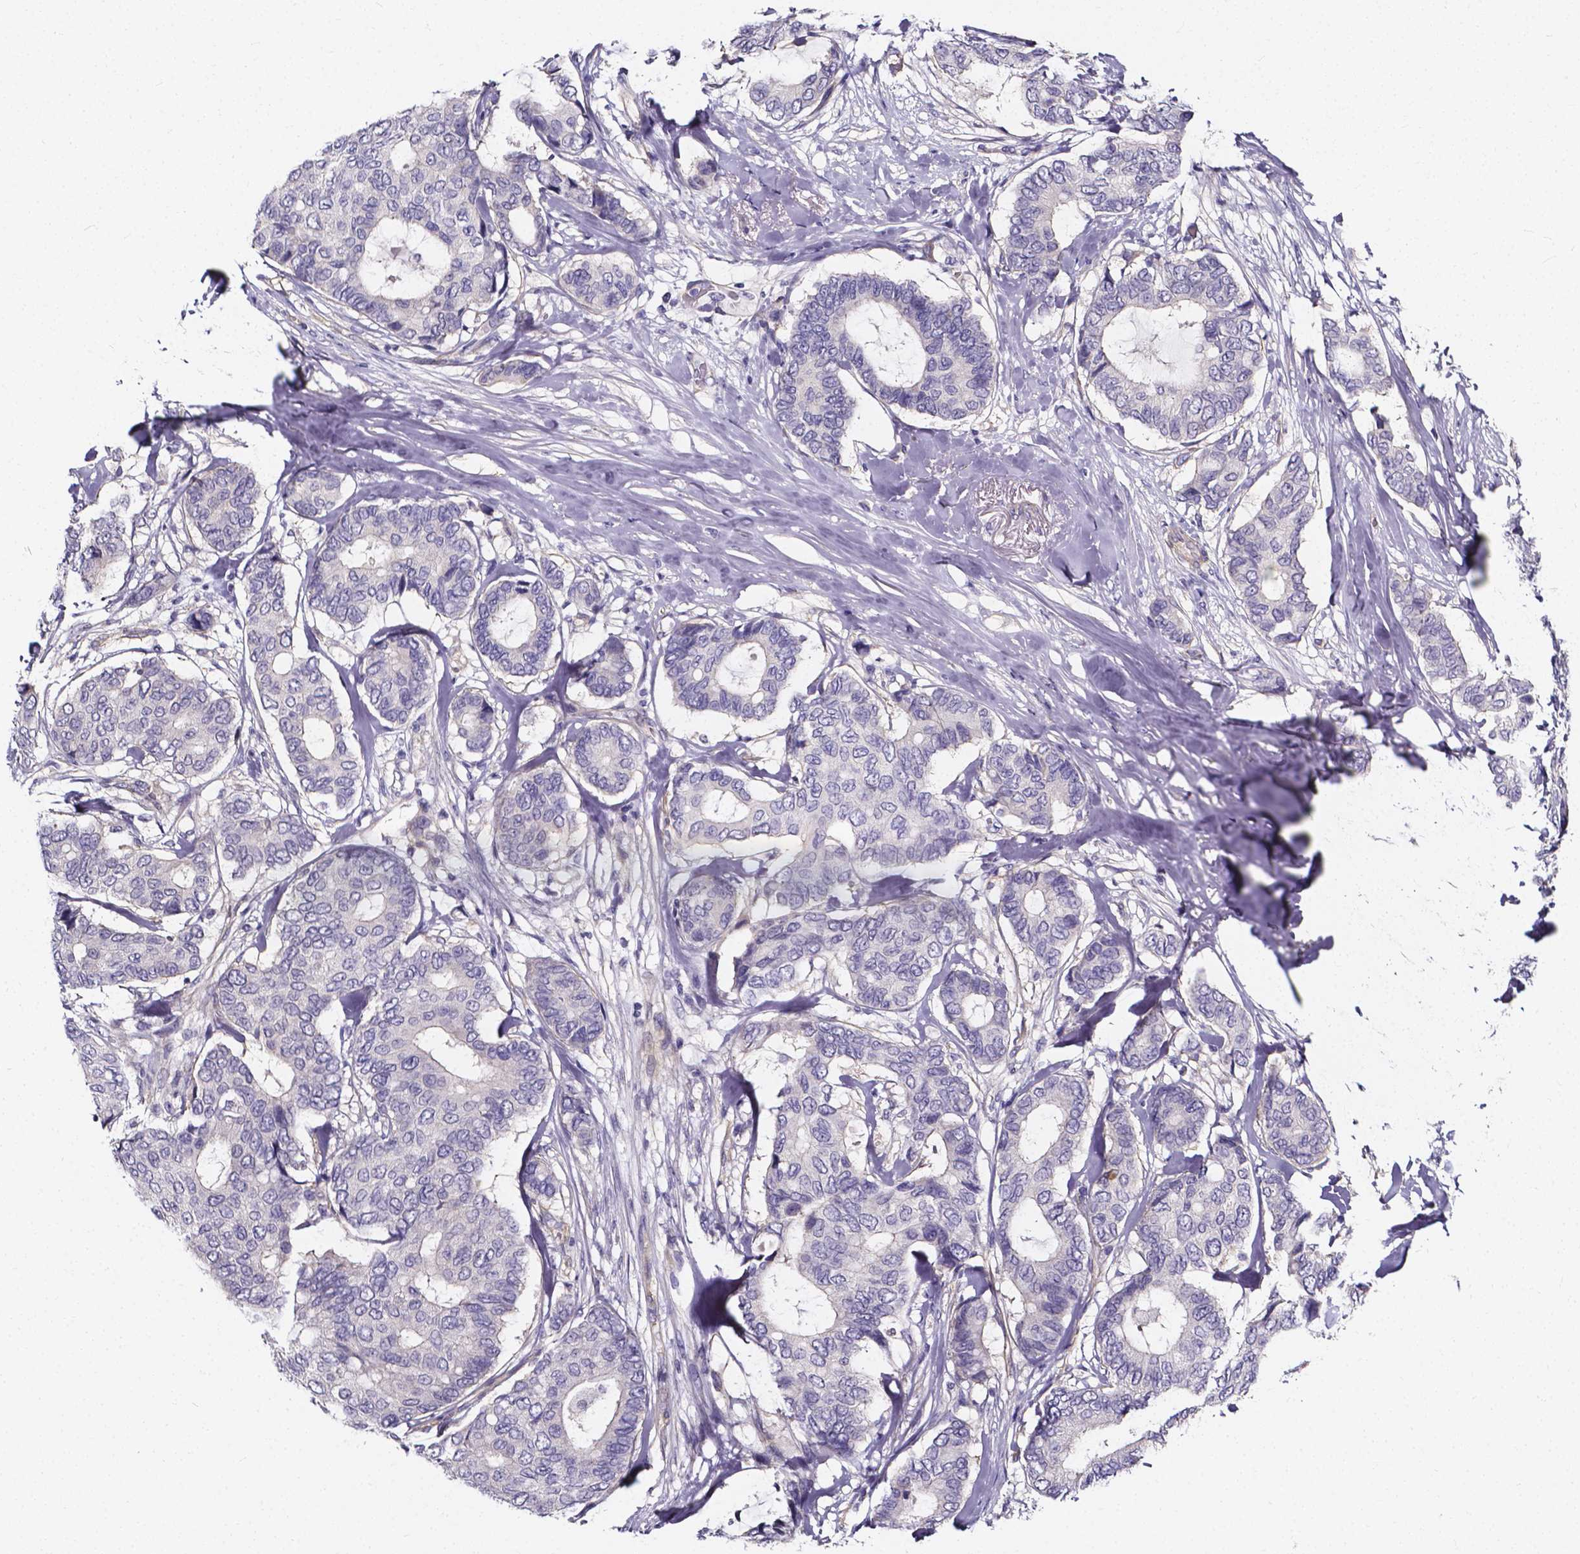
{"staining": {"intensity": "negative", "quantity": "none", "location": "none"}, "tissue": "breast cancer", "cell_type": "Tumor cells", "image_type": "cancer", "snomed": [{"axis": "morphology", "description": "Duct carcinoma"}, {"axis": "topography", "description": "Breast"}], "caption": "This is an IHC micrograph of breast cancer. There is no expression in tumor cells.", "gene": "CACNG8", "patient": {"sex": "female", "age": 75}}